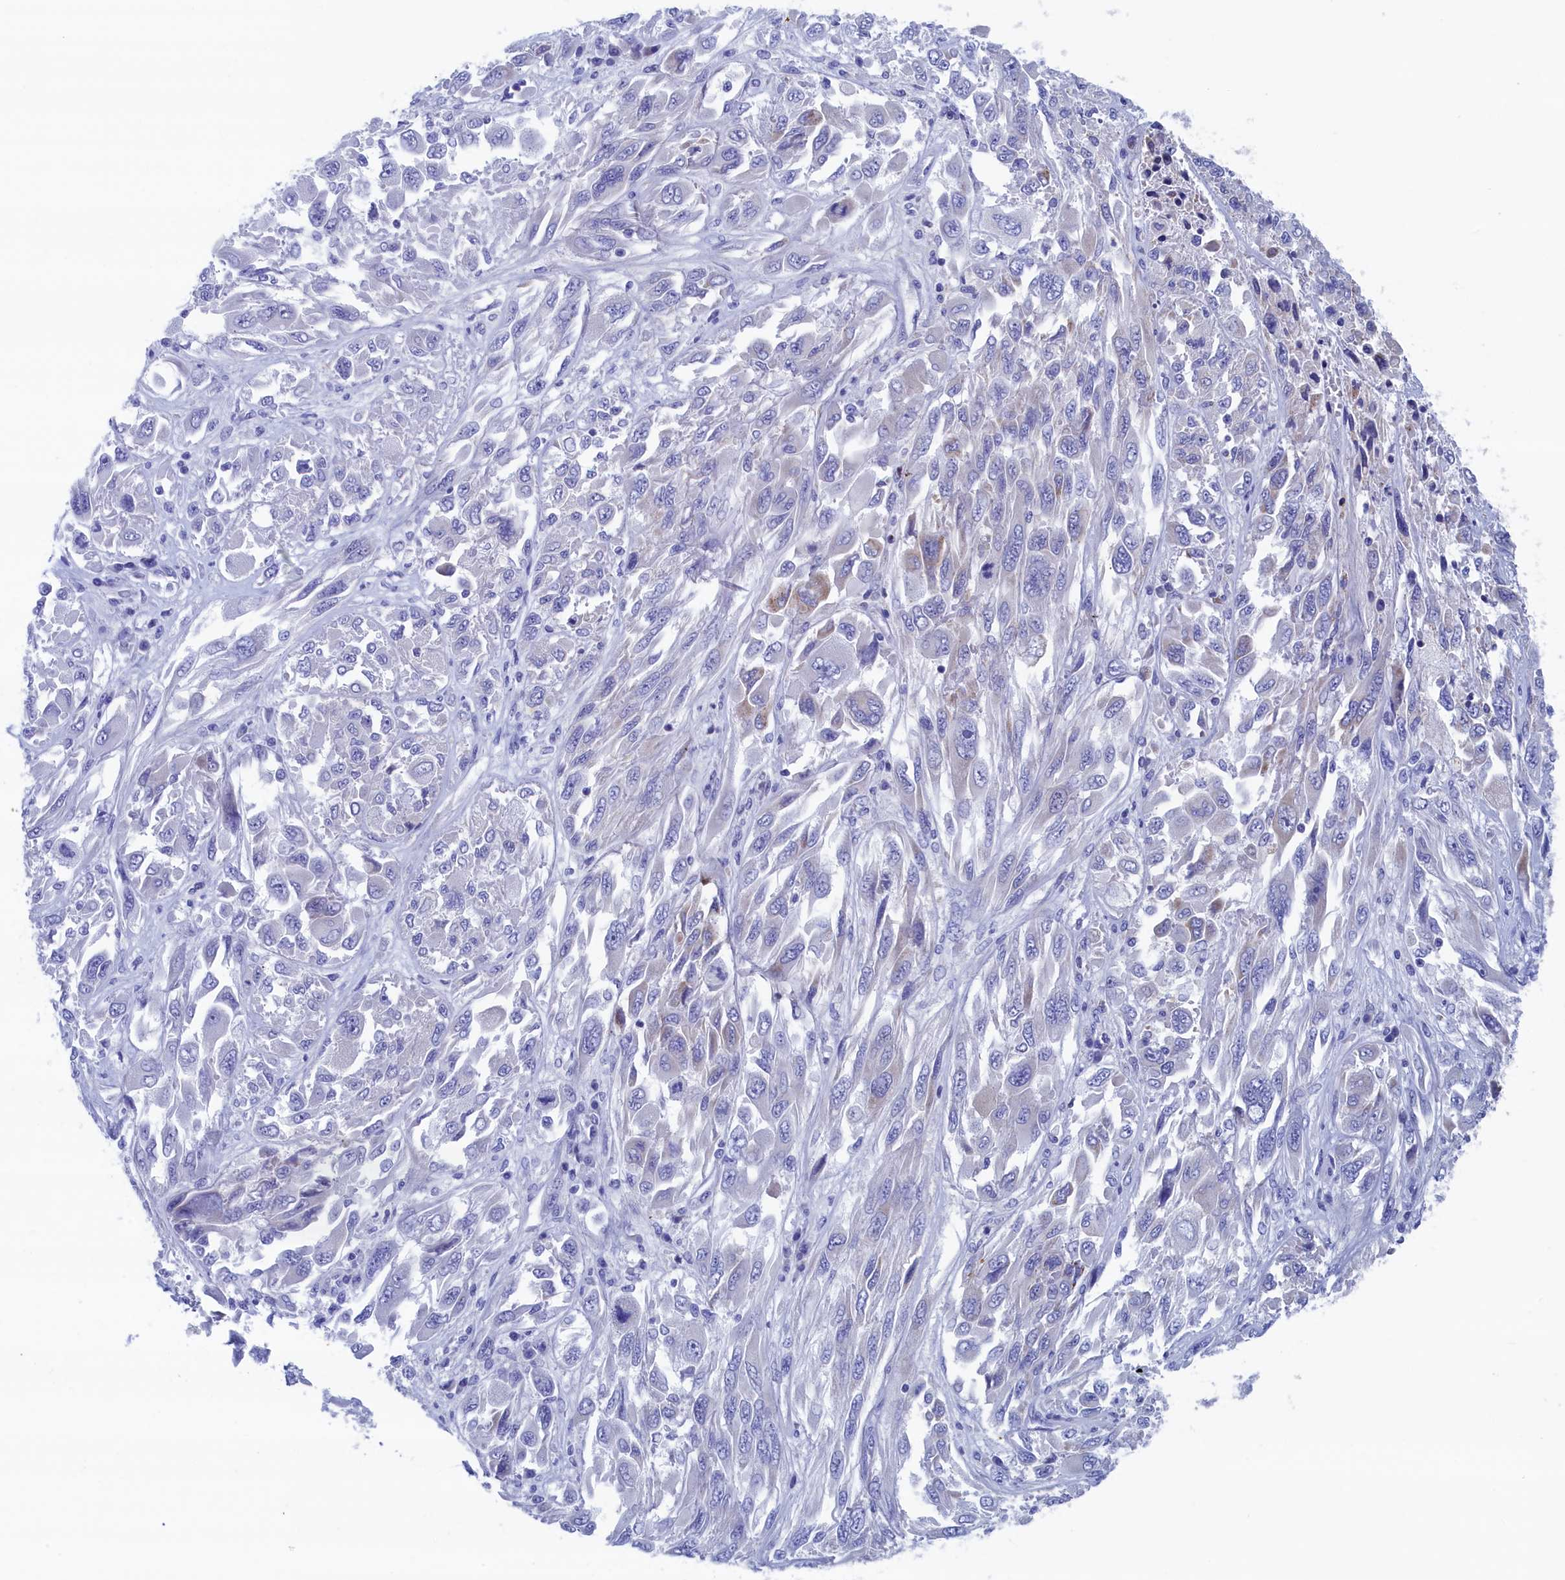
{"staining": {"intensity": "negative", "quantity": "none", "location": "none"}, "tissue": "melanoma", "cell_type": "Tumor cells", "image_type": "cancer", "snomed": [{"axis": "morphology", "description": "Malignant melanoma, NOS"}, {"axis": "topography", "description": "Skin"}], "caption": "High magnification brightfield microscopy of melanoma stained with DAB (3,3'-diaminobenzidine) (brown) and counterstained with hematoxylin (blue): tumor cells show no significant positivity.", "gene": "WDR83", "patient": {"sex": "female", "age": 91}}